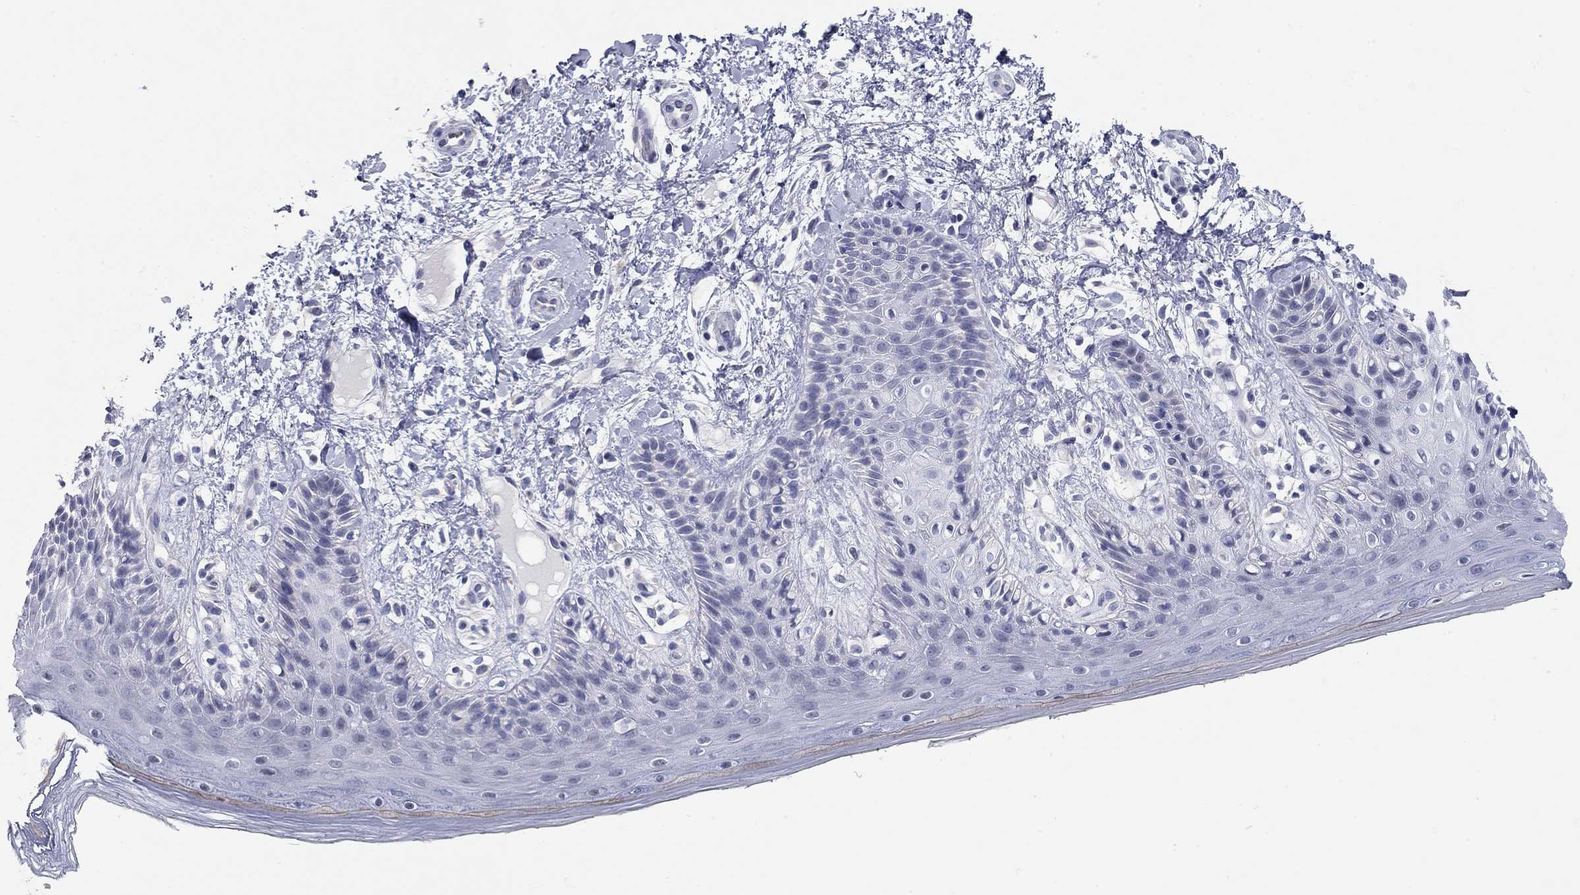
{"staining": {"intensity": "weak", "quantity": "<25%", "location": "cytoplasmic/membranous"}, "tissue": "skin", "cell_type": "Epidermal cells", "image_type": "normal", "snomed": [{"axis": "morphology", "description": "Normal tissue, NOS"}, {"axis": "topography", "description": "Anal"}], "caption": "The image demonstrates no staining of epidermal cells in benign skin.", "gene": "WASF3", "patient": {"sex": "male", "age": 36}}